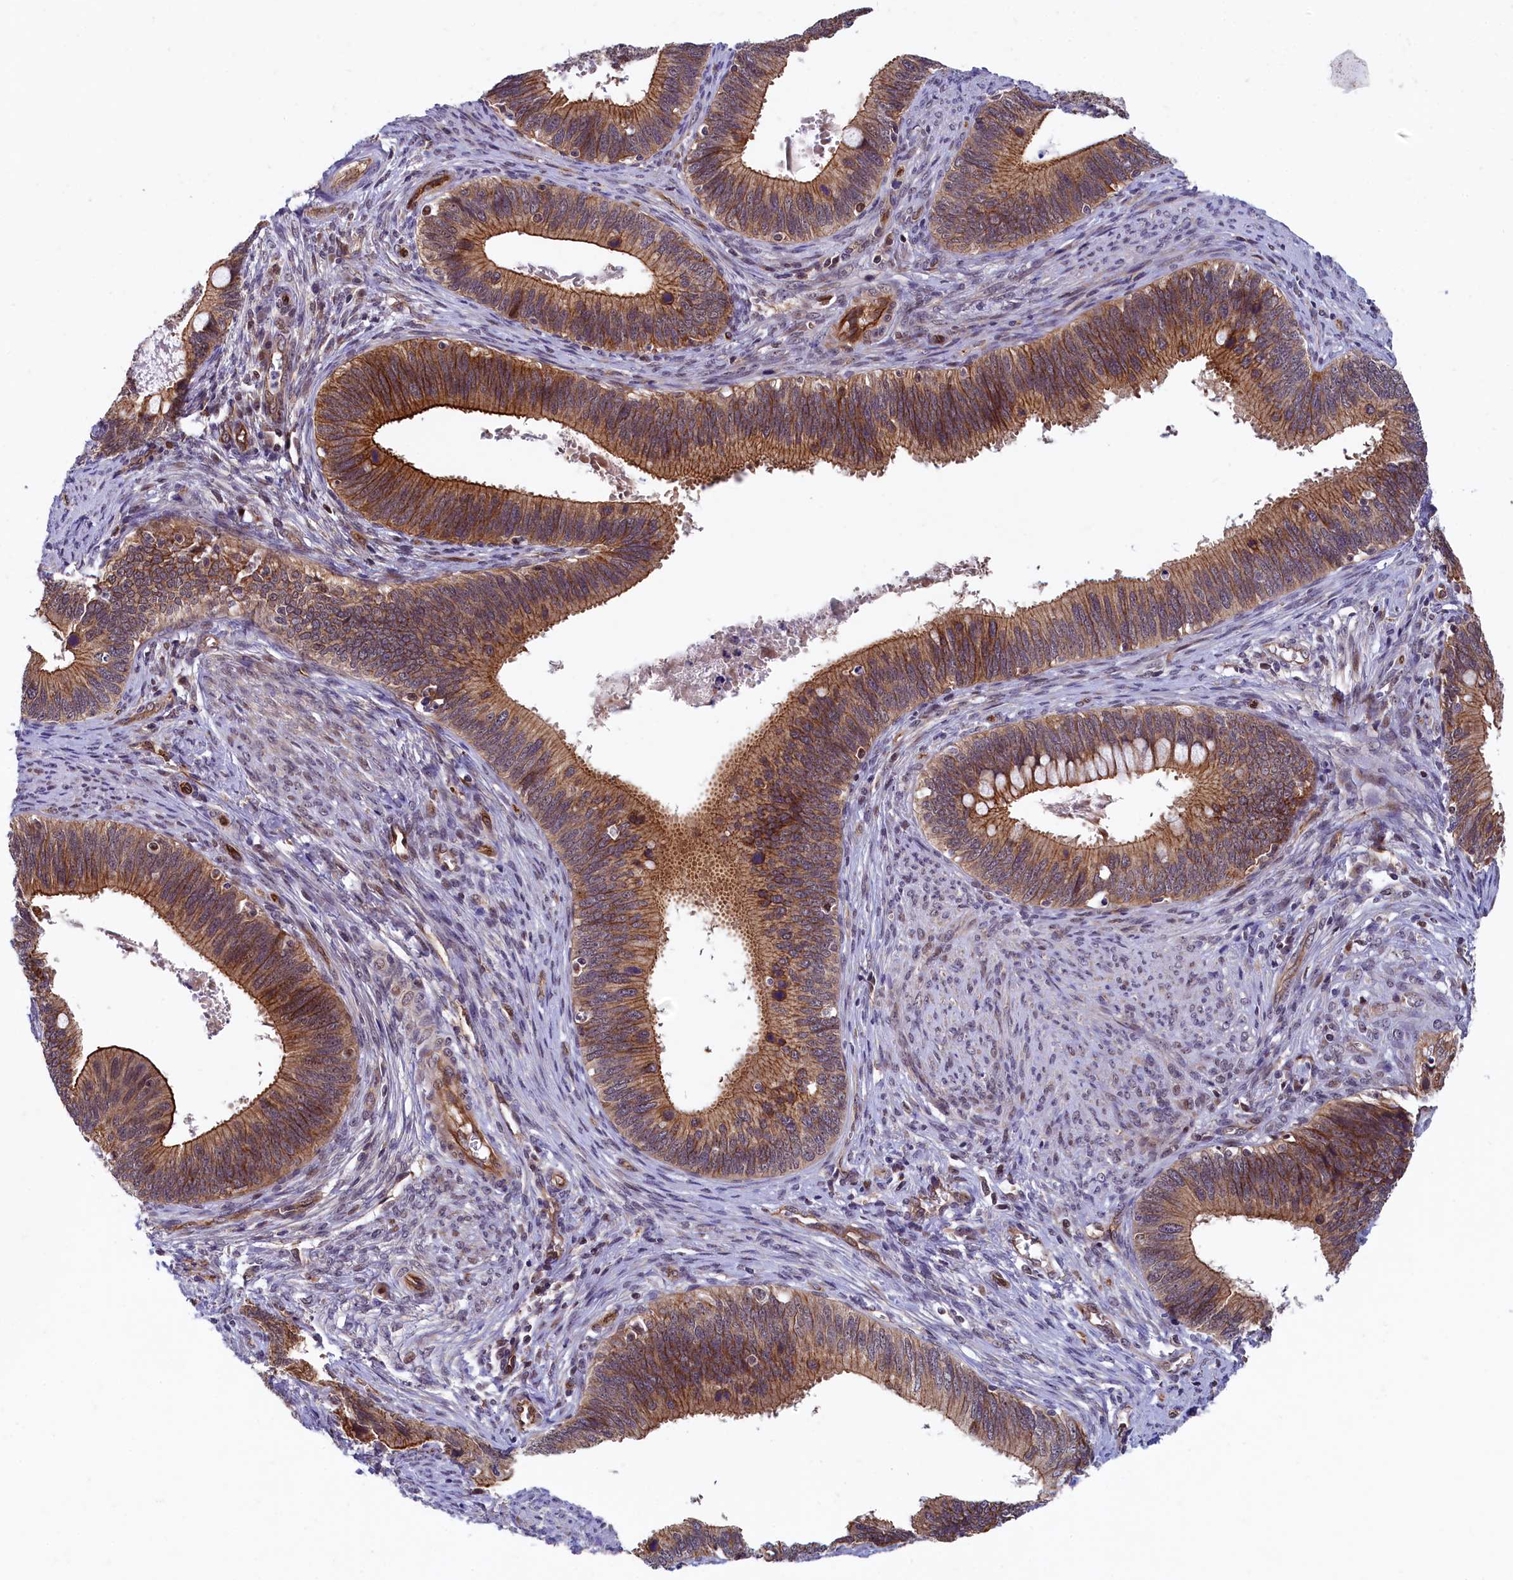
{"staining": {"intensity": "moderate", "quantity": ">75%", "location": "cytoplasmic/membranous"}, "tissue": "cervical cancer", "cell_type": "Tumor cells", "image_type": "cancer", "snomed": [{"axis": "morphology", "description": "Adenocarcinoma, NOS"}, {"axis": "topography", "description": "Cervix"}], "caption": "Immunohistochemistry (IHC) photomicrograph of neoplastic tissue: human cervical cancer stained using immunohistochemistry demonstrates medium levels of moderate protein expression localized specifically in the cytoplasmic/membranous of tumor cells, appearing as a cytoplasmic/membranous brown color.", "gene": "ARL14EP", "patient": {"sex": "female", "age": 42}}